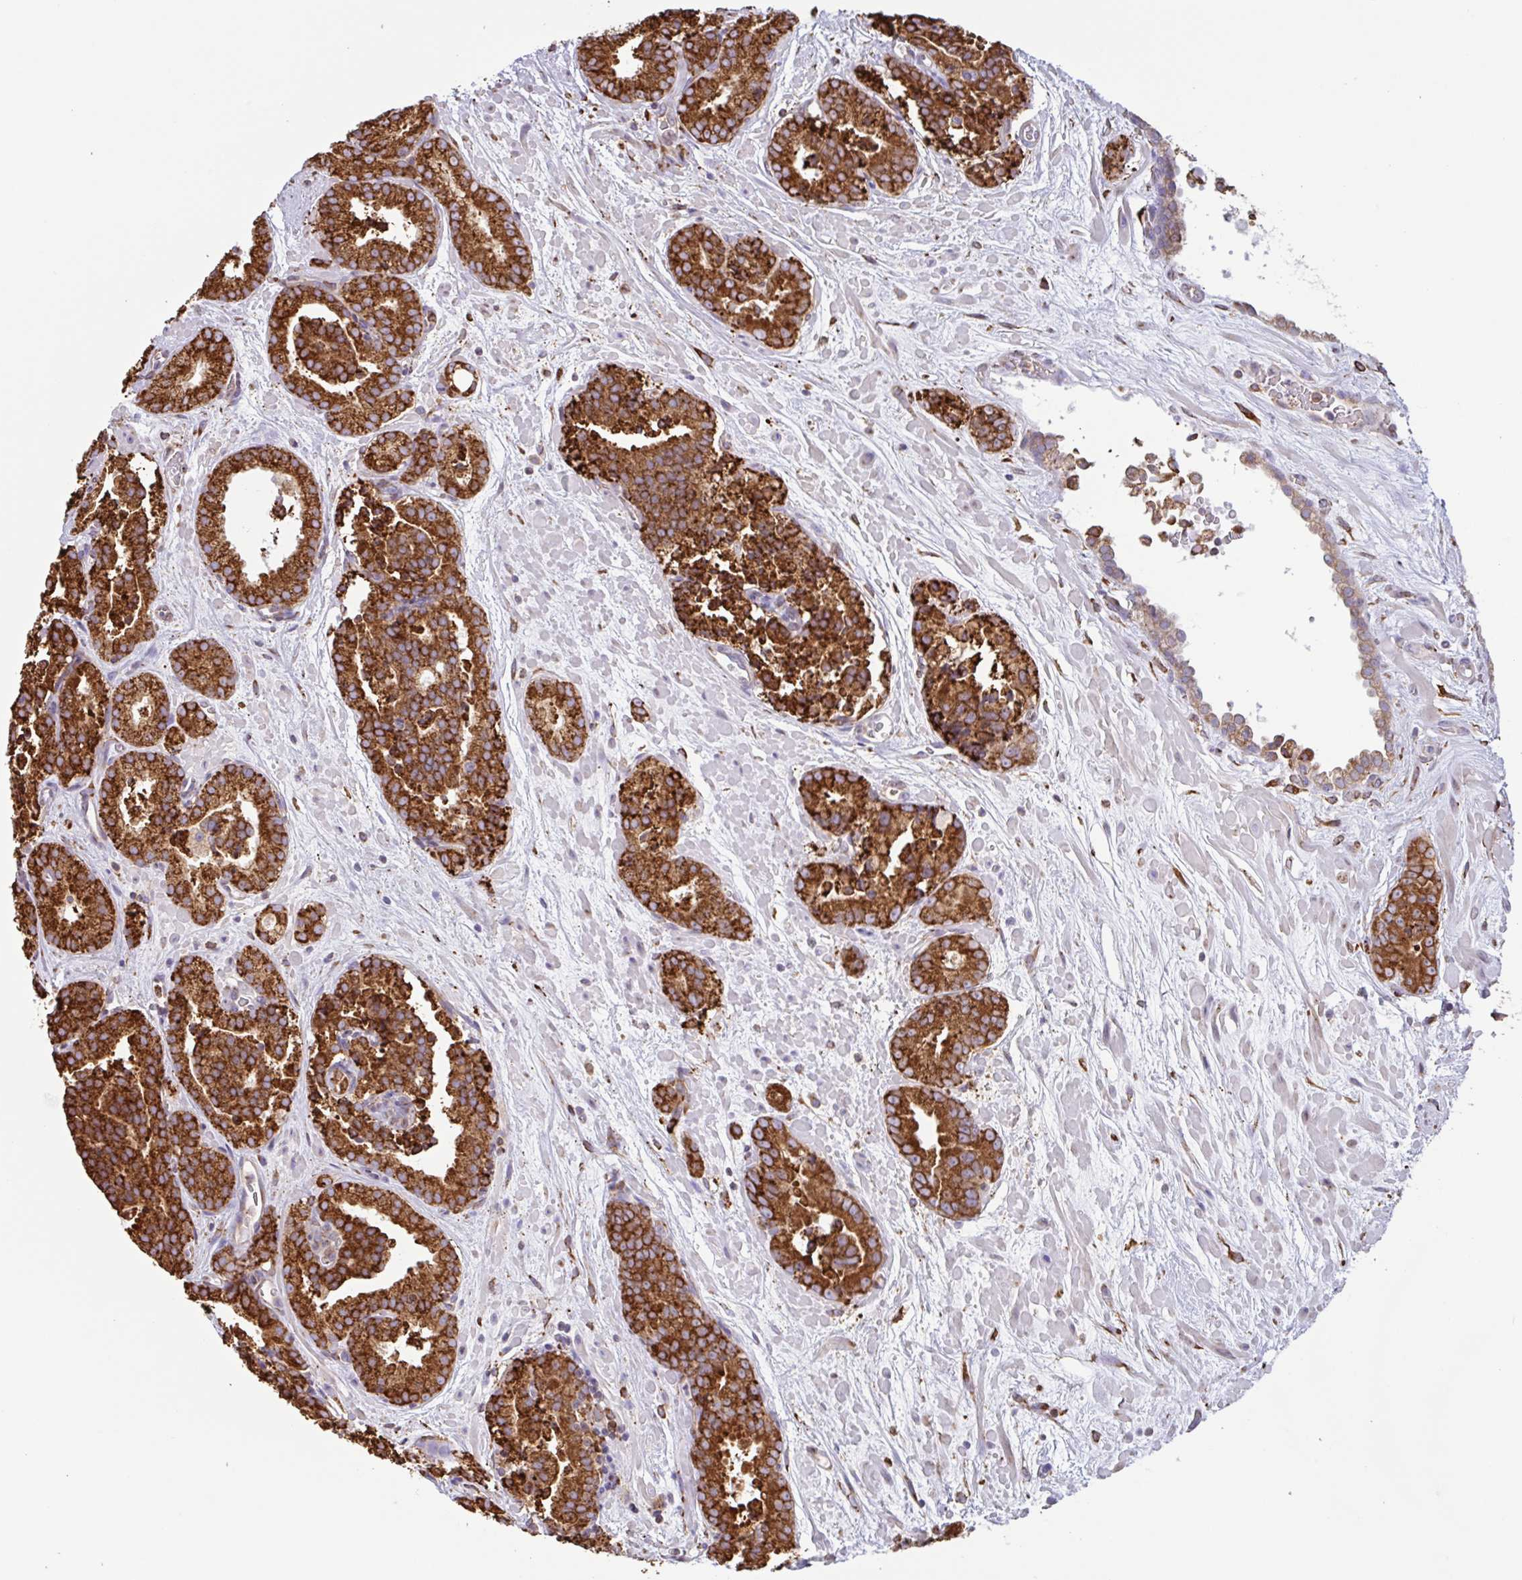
{"staining": {"intensity": "strong", "quantity": ">75%", "location": "cytoplasmic/membranous"}, "tissue": "prostate cancer", "cell_type": "Tumor cells", "image_type": "cancer", "snomed": [{"axis": "morphology", "description": "Adenocarcinoma, High grade"}, {"axis": "topography", "description": "Prostate"}], "caption": "DAB immunohistochemical staining of human prostate high-grade adenocarcinoma displays strong cytoplasmic/membranous protein positivity in about >75% of tumor cells.", "gene": "DOK4", "patient": {"sex": "male", "age": 66}}